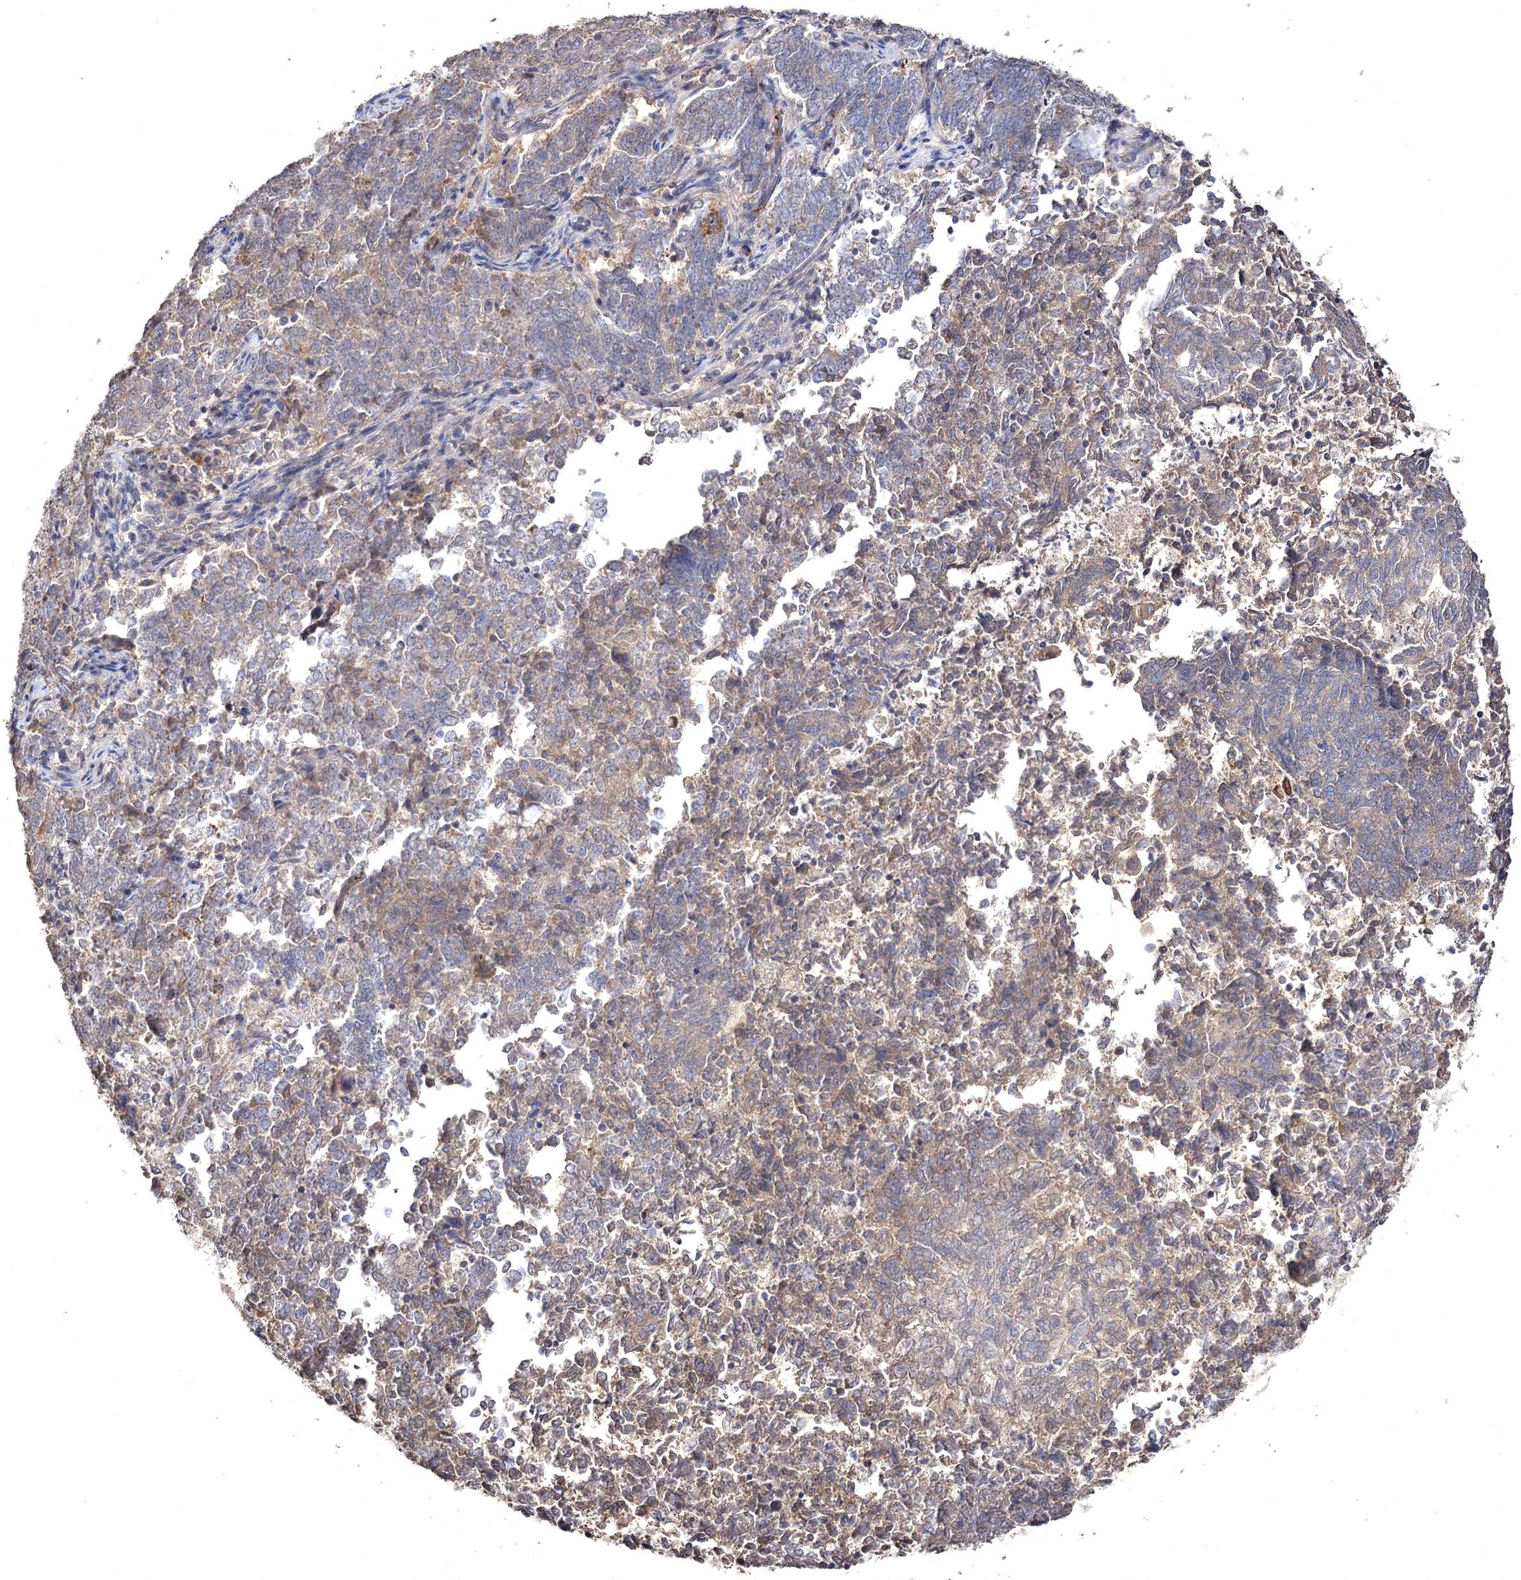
{"staining": {"intensity": "weak", "quantity": "<25%", "location": "cytoplasmic/membranous"}, "tissue": "endometrial cancer", "cell_type": "Tumor cells", "image_type": "cancer", "snomed": [{"axis": "morphology", "description": "Adenocarcinoma, NOS"}, {"axis": "topography", "description": "Endometrium"}], "caption": "The photomicrograph demonstrates no staining of tumor cells in endometrial cancer.", "gene": "SEMA4G", "patient": {"sex": "female", "age": 80}}